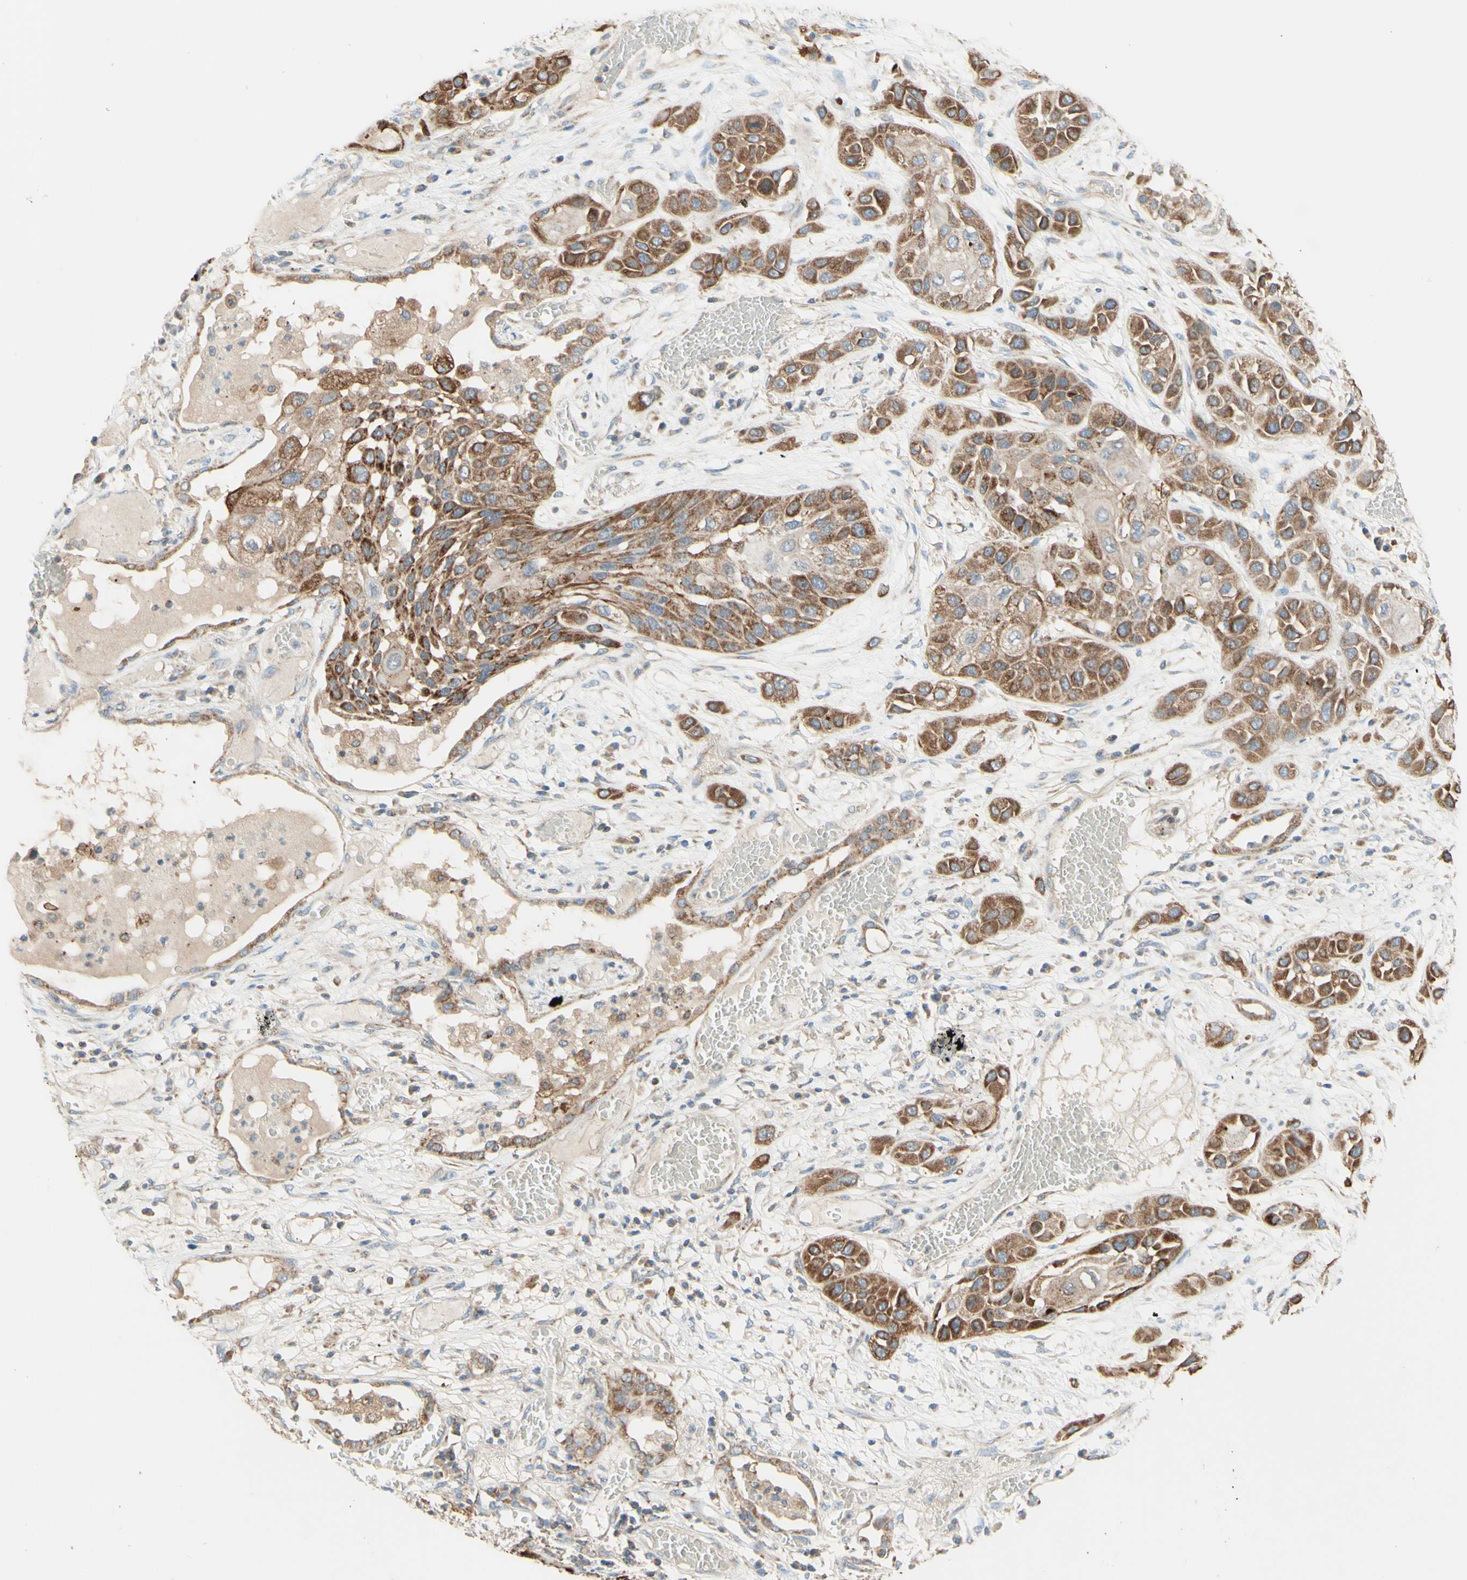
{"staining": {"intensity": "moderate", "quantity": ">75%", "location": "cytoplasmic/membranous"}, "tissue": "lung cancer", "cell_type": "Tumor cells", "image_type": "cancer", "snomed": [{"axis": "morphology", "description": "Squamous cell carcinoma, NOS"}, {"axis": "topography", "description": "Lung"}], "caption": "An immunohistochemistry micrograph of tumor tissue is shown. Protein staining in brown labels moderate cytoplasmic/membranous positivity in squamous cell carcinoma (lung) within tumor cells.", "gene": "ARMC10", "patient": {"sex": "male", "age": 71}}